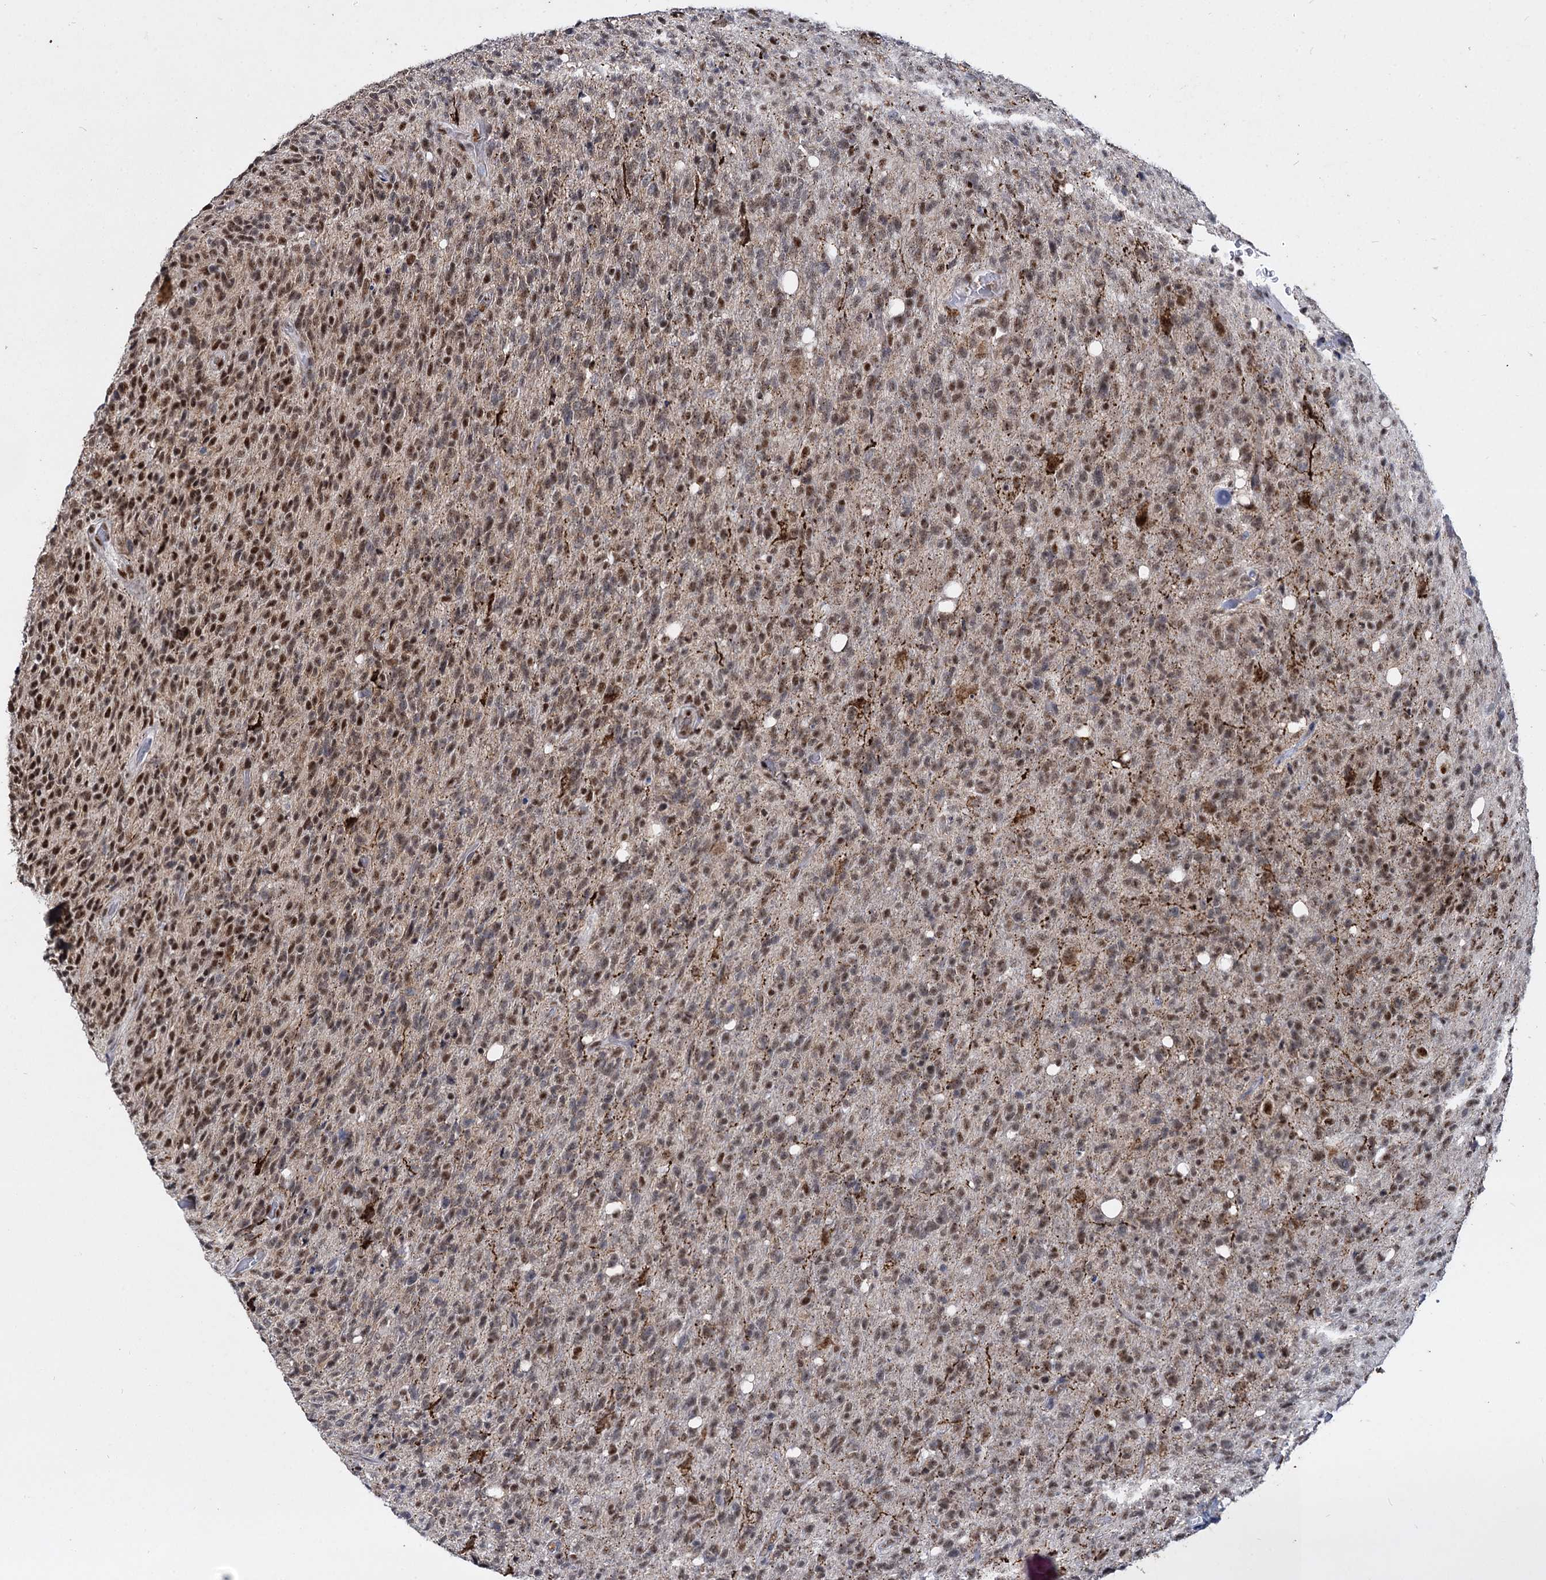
{"staining": {"intensity": "moderate", "quantity": "25%-75%", "location": "nuclear"}, "tissue": "glioma", "cell_type": "Tumor cells", "image_type": "cancer", "snomed": [{"axis": "morphology", "description": "Glioma, malignant, High grade"}, {"axis": "topography", "description": "Brain"}], "caption": "The micrograph reveals staining of glioma, revealing moderate nuclear protein expression (brown color) within tumor cells.", "gene": "RPUSD4", "patient": {"sex": "female", "age": 57}}